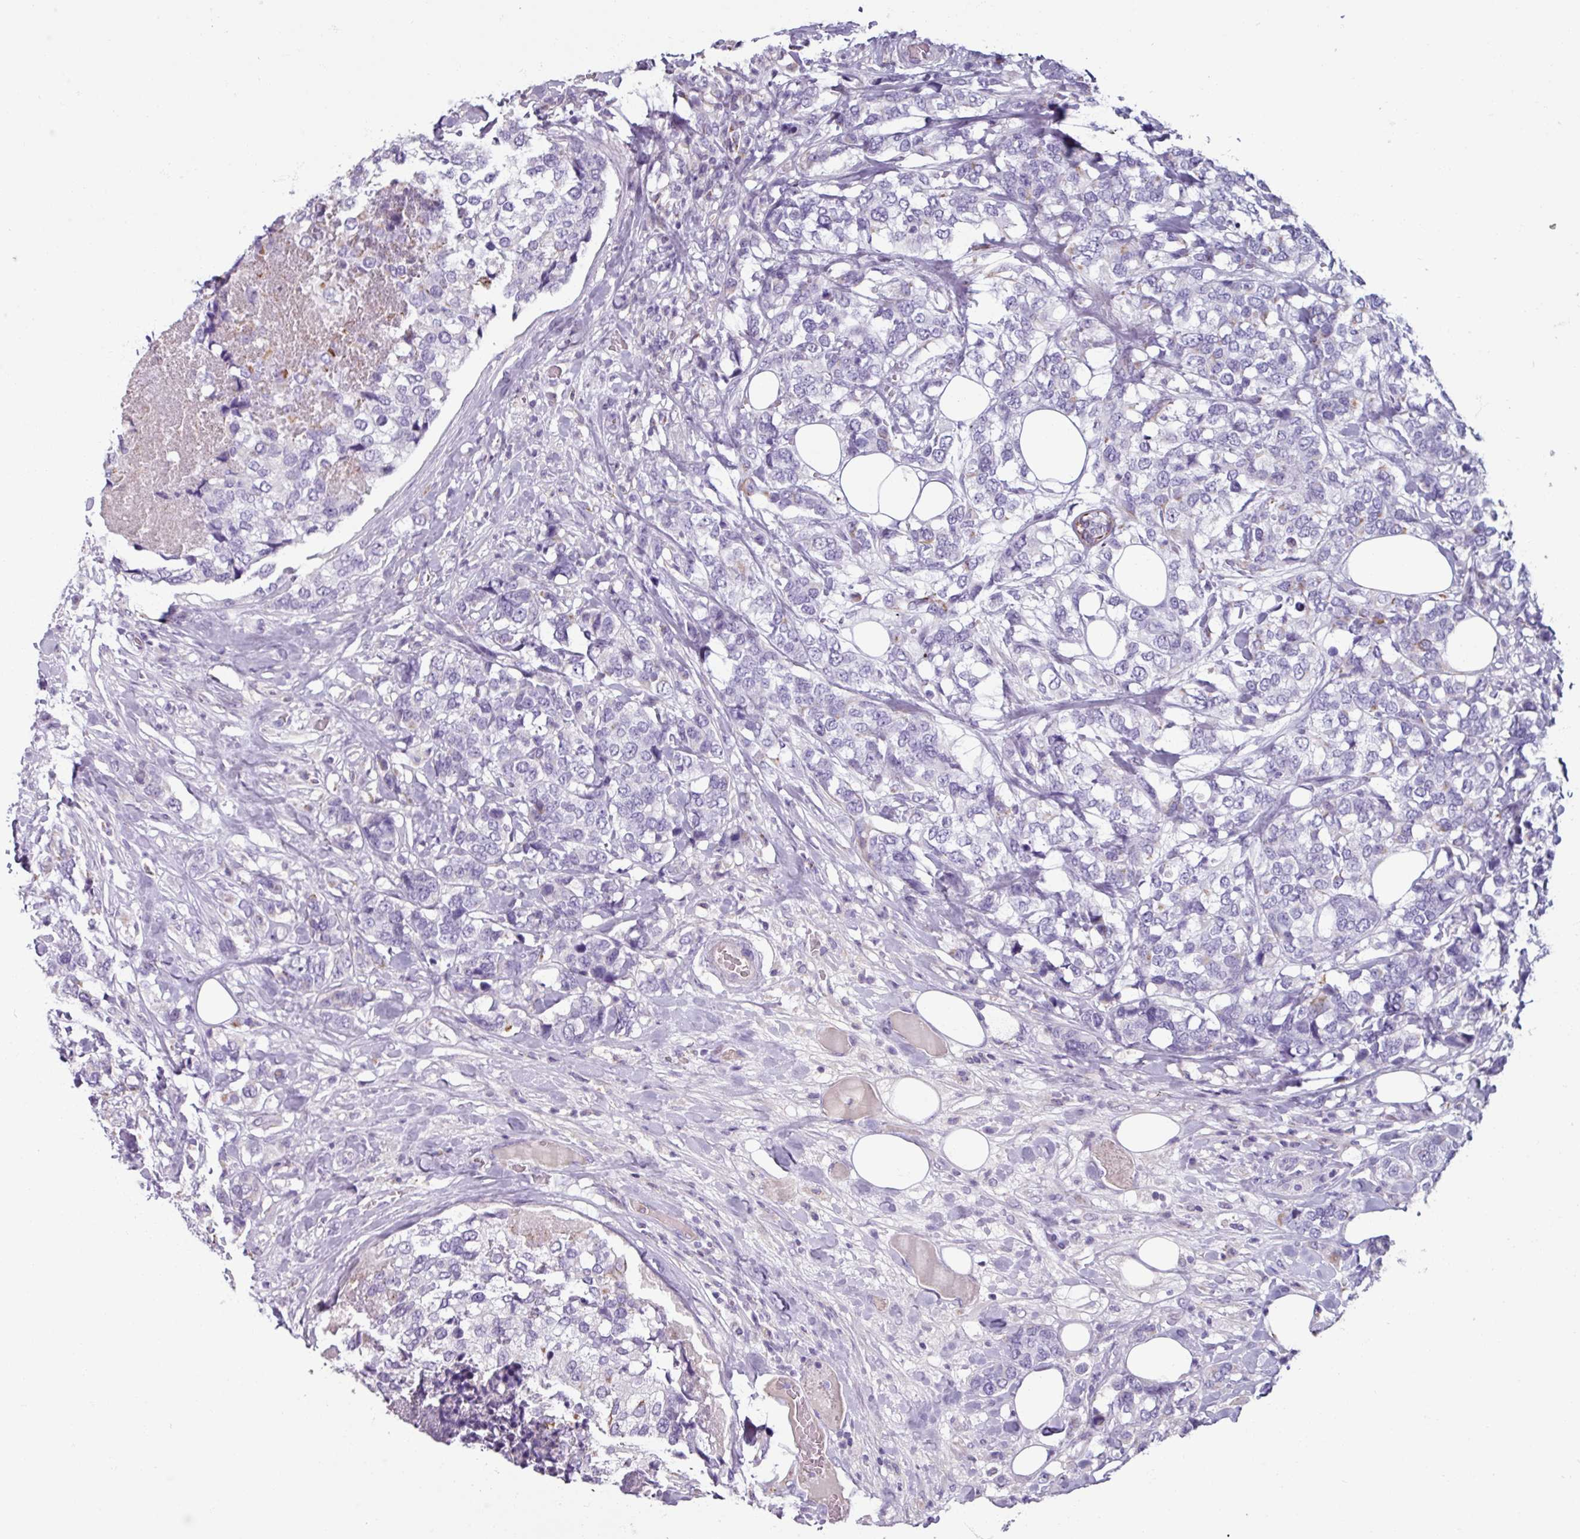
{"staining": {"intensity": "negative", "quantity": "none", "location": "none"}, "tissue": "breast cancer", "cell_type": "Tumor cells", "image_type": "cancer", "snomed": [{"axis": "morphology", "description": "Lobular carcinoma"}, {"axis": "topography", "description": "Breast"}], "caption": "This is an immunohistochemistry (IHC) image of breast cancer. There is no staining in tumor cells.", "gene": "SPESP1", "patient": {"sex": "female", "age": 59}}